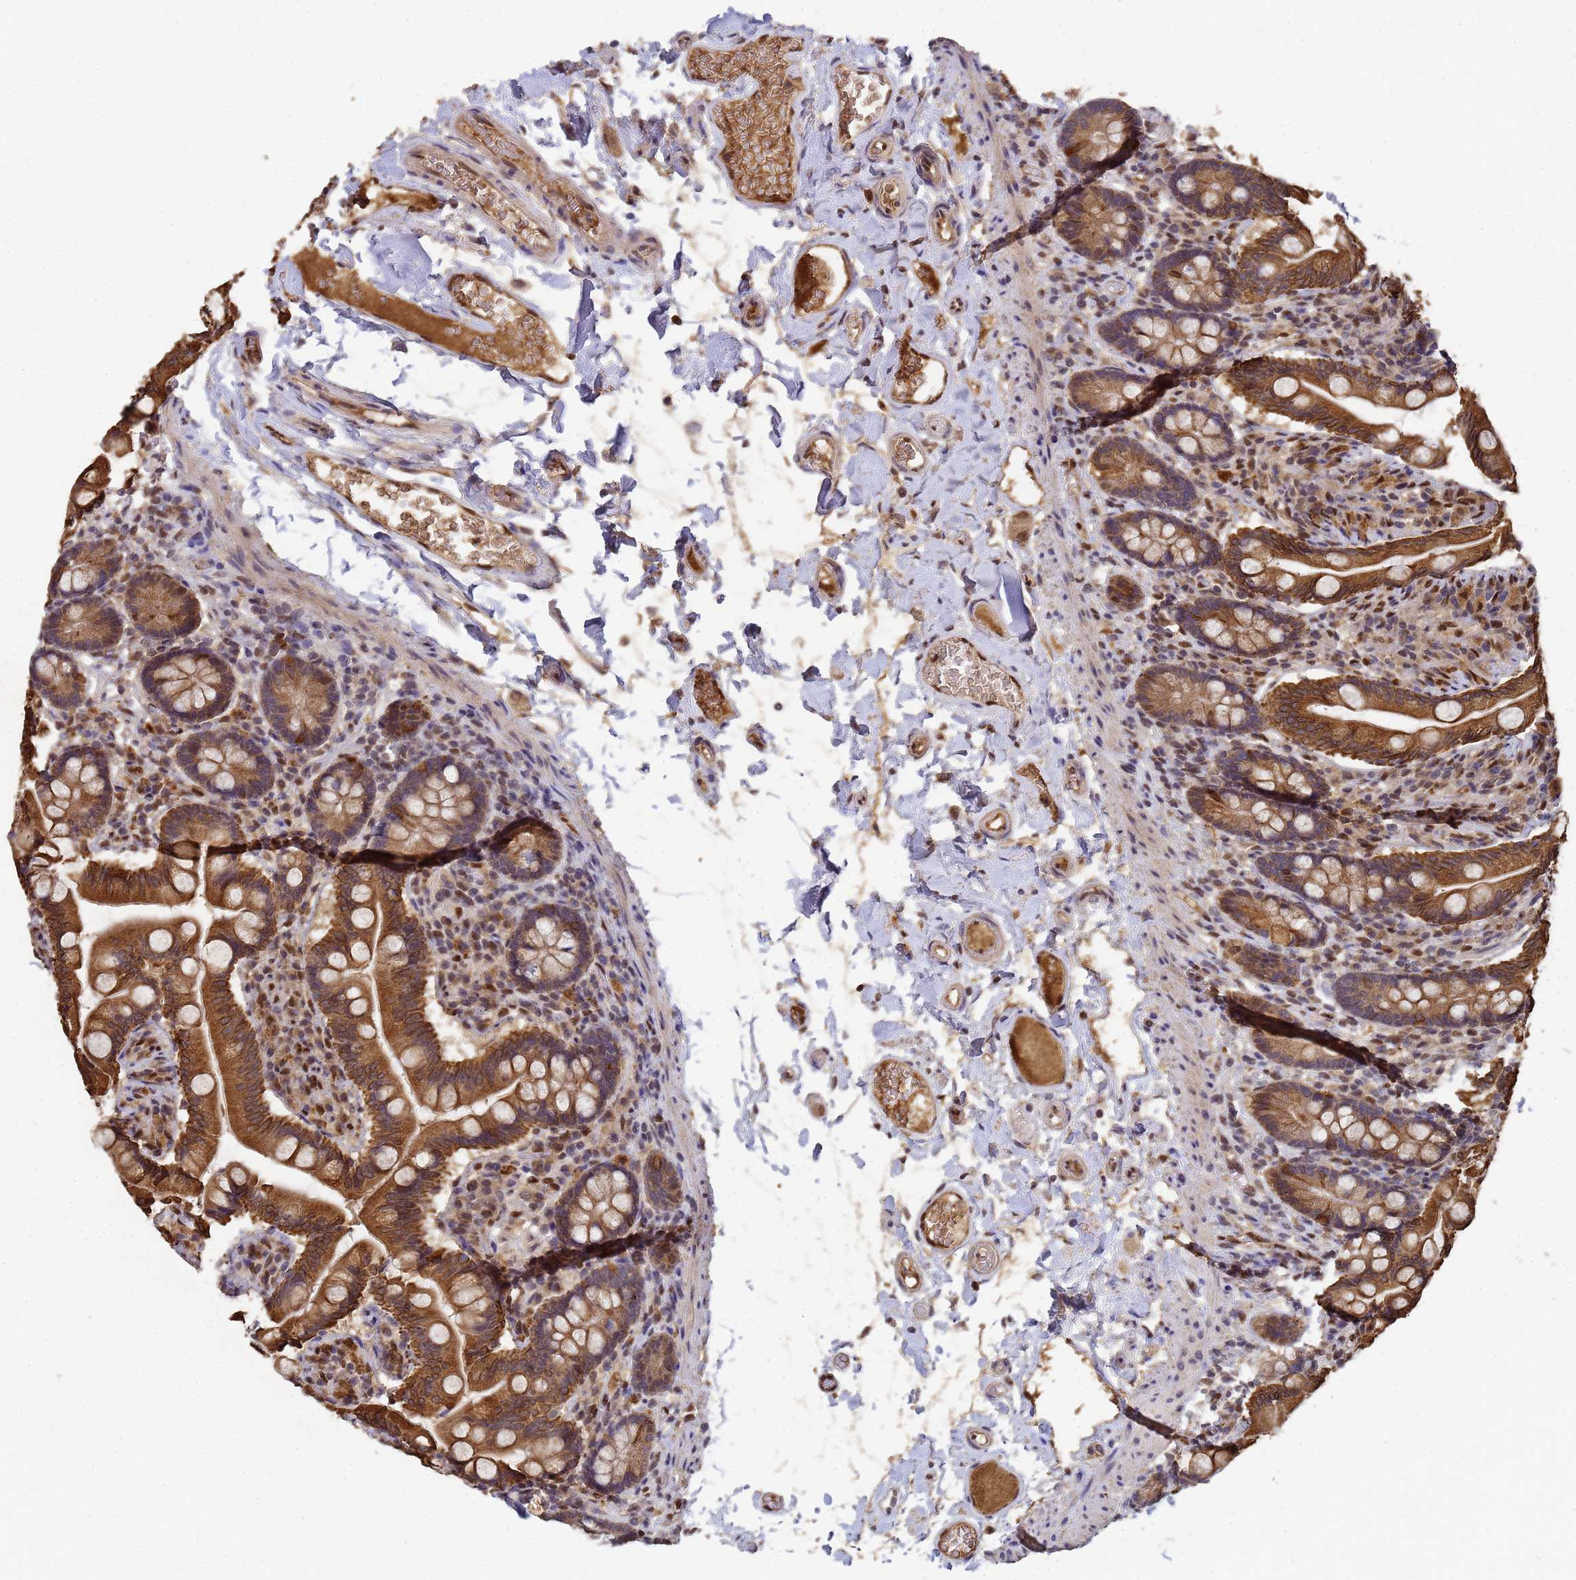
{"staining": {"intensity": "strong", "quantity": ">75%", "location": "cytoplasmic/membranous"}, "tissue": "small intestine", "cell_type": "Glandular cells", "image_type": "normal", "snomed": [{"axis": "morphology", "description": "Normal tissue, NOS"}, {"axis": "topography", "description": "Small intestine"}], "caption": "Immunohistochemical staining of normal small intestine reveals high levels of strong cytoplasmic/membranous expression in about >75% of glandular cells. (IHC, brightfield microscopy, high magnification).", "gene": "SECISBP2", "patient": {"sex": "female", "age": 64}}